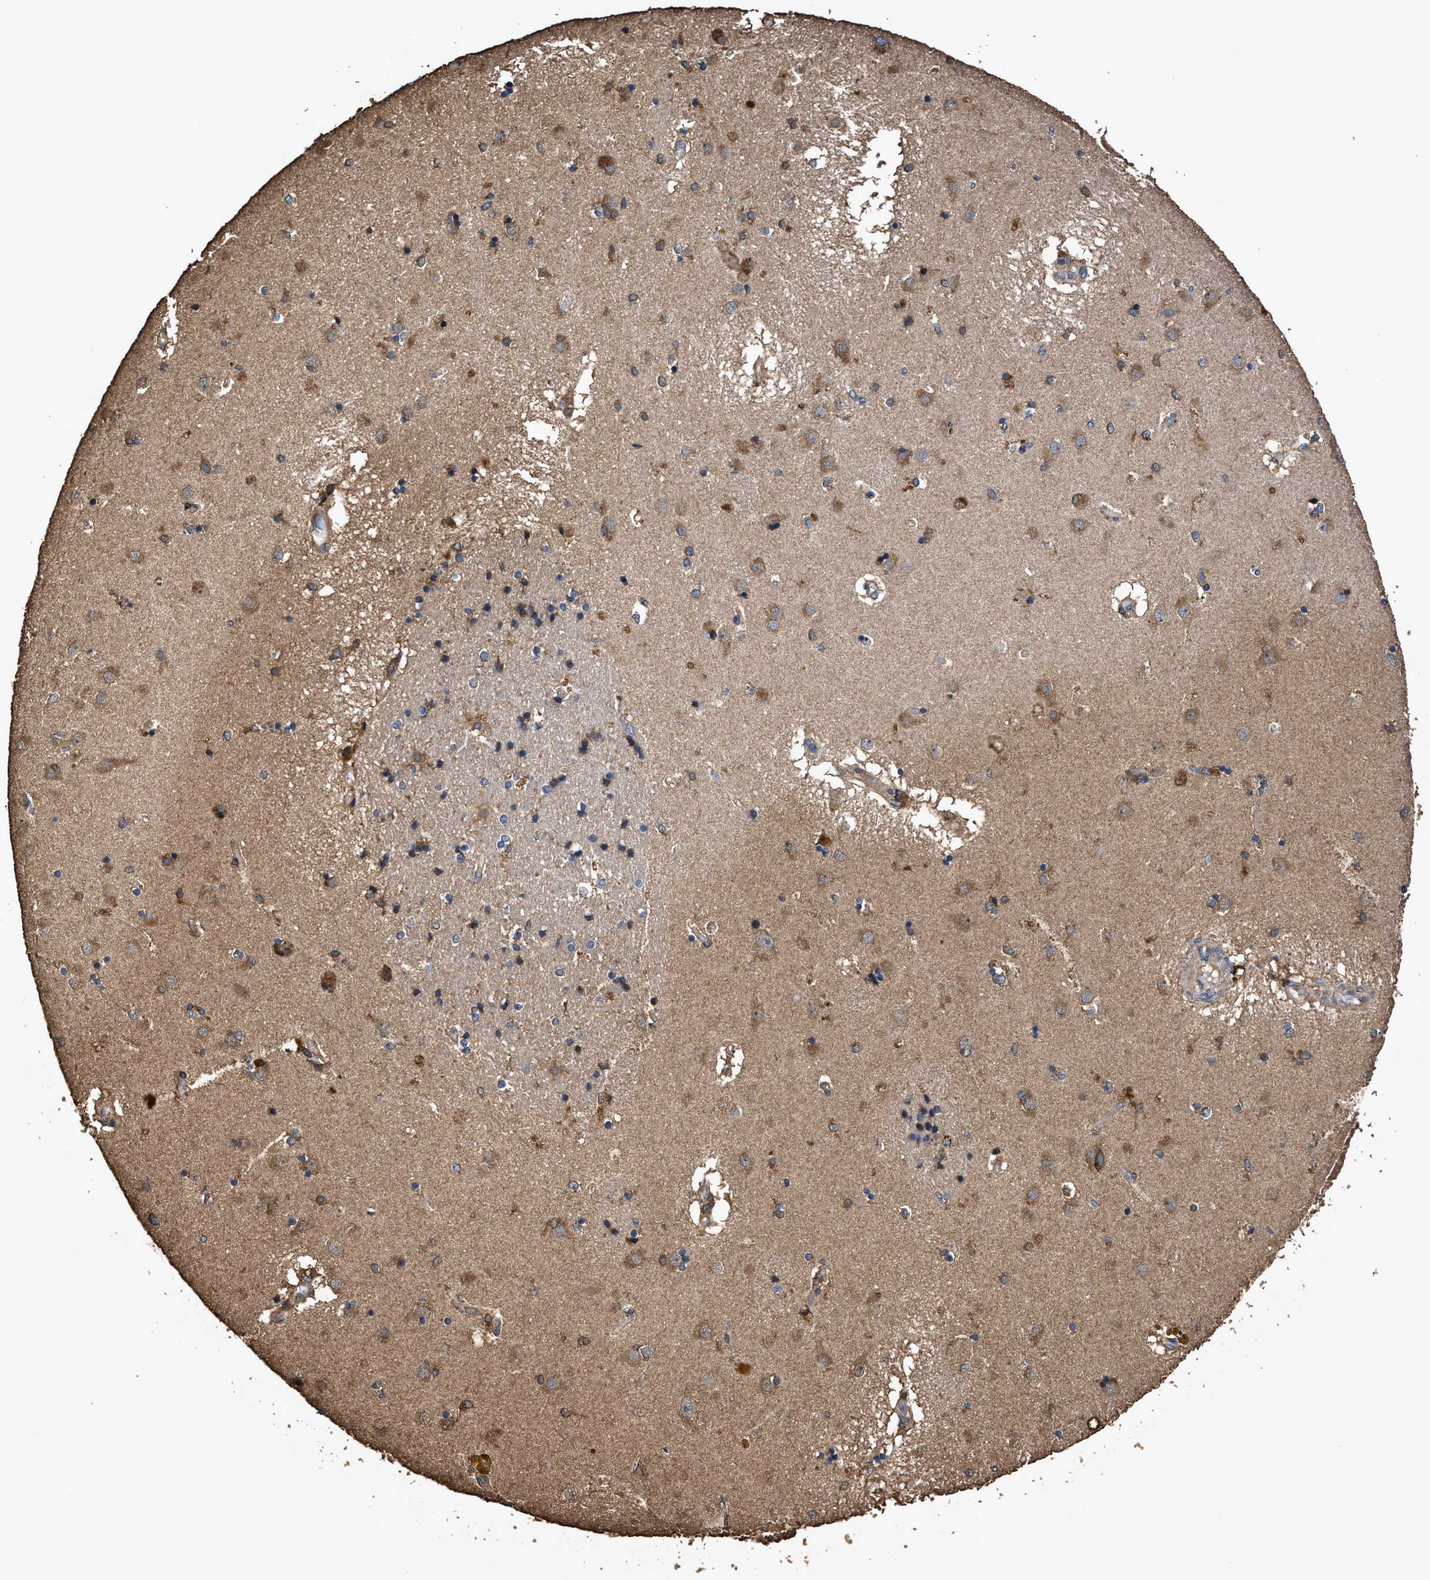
{"staining": {"intensity": "moderate", "quantity": ">75%", "location": "cytoplasmic/membranous"}, "tissue": "caudate", "cell_type": "Glial cells", "image_type": "normal", "snomed": [{"axis": "morphology", "description": "Normal tissue, NOS"}, {"axis": "topography", "description": "Lateral ventricle wall"}], "caption": "This image shows IHC staining of benign caudate, with medium moderate cytoplasmic/membranous staining in approximately >75% of glial cells.", "gene": "ZMYND19", "patient": {"sex": "male", "age": 70}}